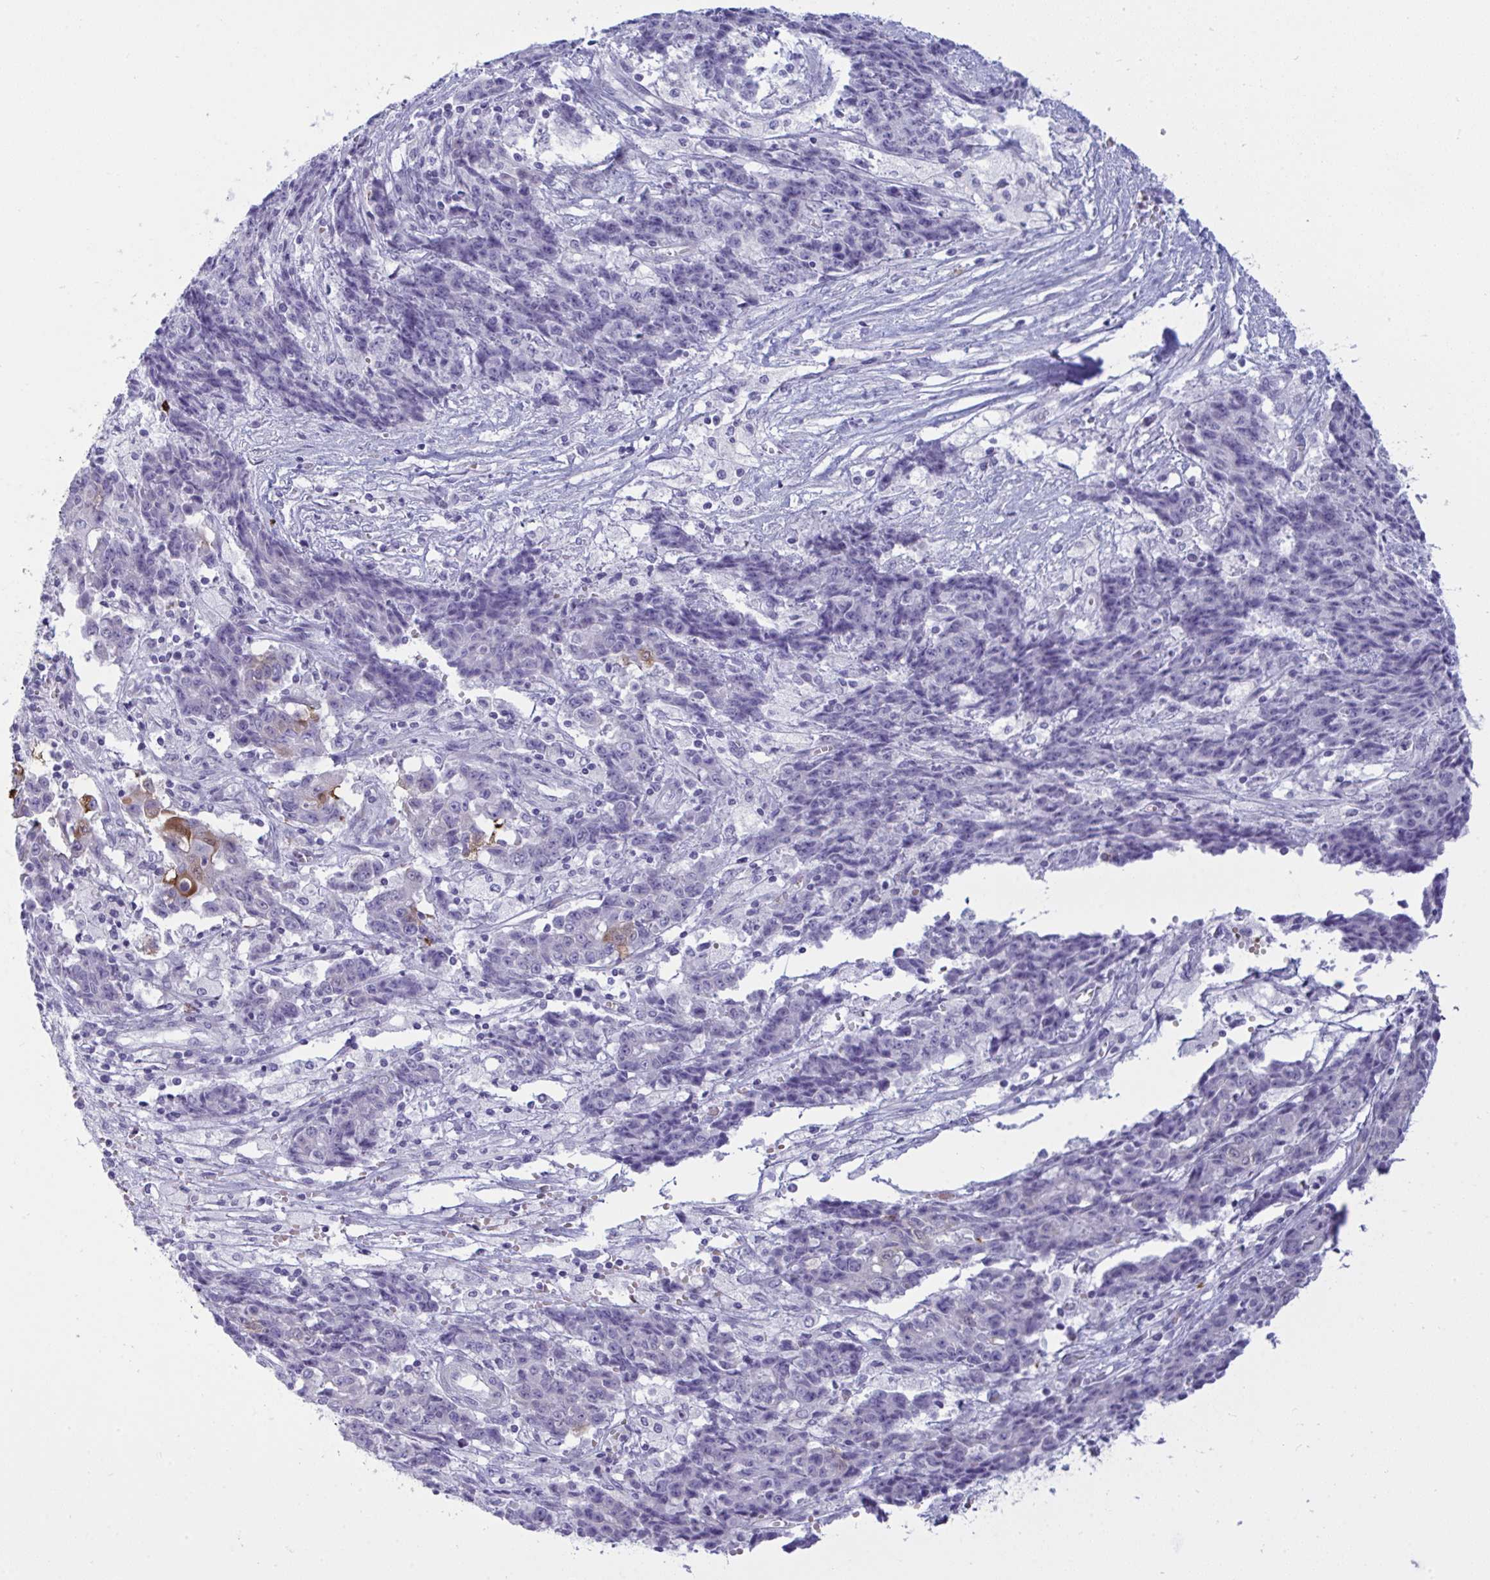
{"staining": {"intensity": "negative", "quantity": "none", "location": "none"}, "tissue": "ovarian cancer", "cell_type": "Tumor cells", "image_type": "cancer", "snomed": [{"axis": "morphology", "description": "Carcinoma, endometroid"}, {"axis": "topography", "description": "Ovary"}], "caption": "Immunohistochemistry (IHC) micrograph of neoplastic tissue: human ovarian cancer stained with DAB (3,3'-diaminobenzidine) demonstrates no significant protein expression in tumor cells. (Stains: DAB IHC with hematoxylin counter stain, Microscopy: brightfield microscopy at high magnification).", "gene": "ZNF684", "patient": {"sex": "female", "age": 42}}